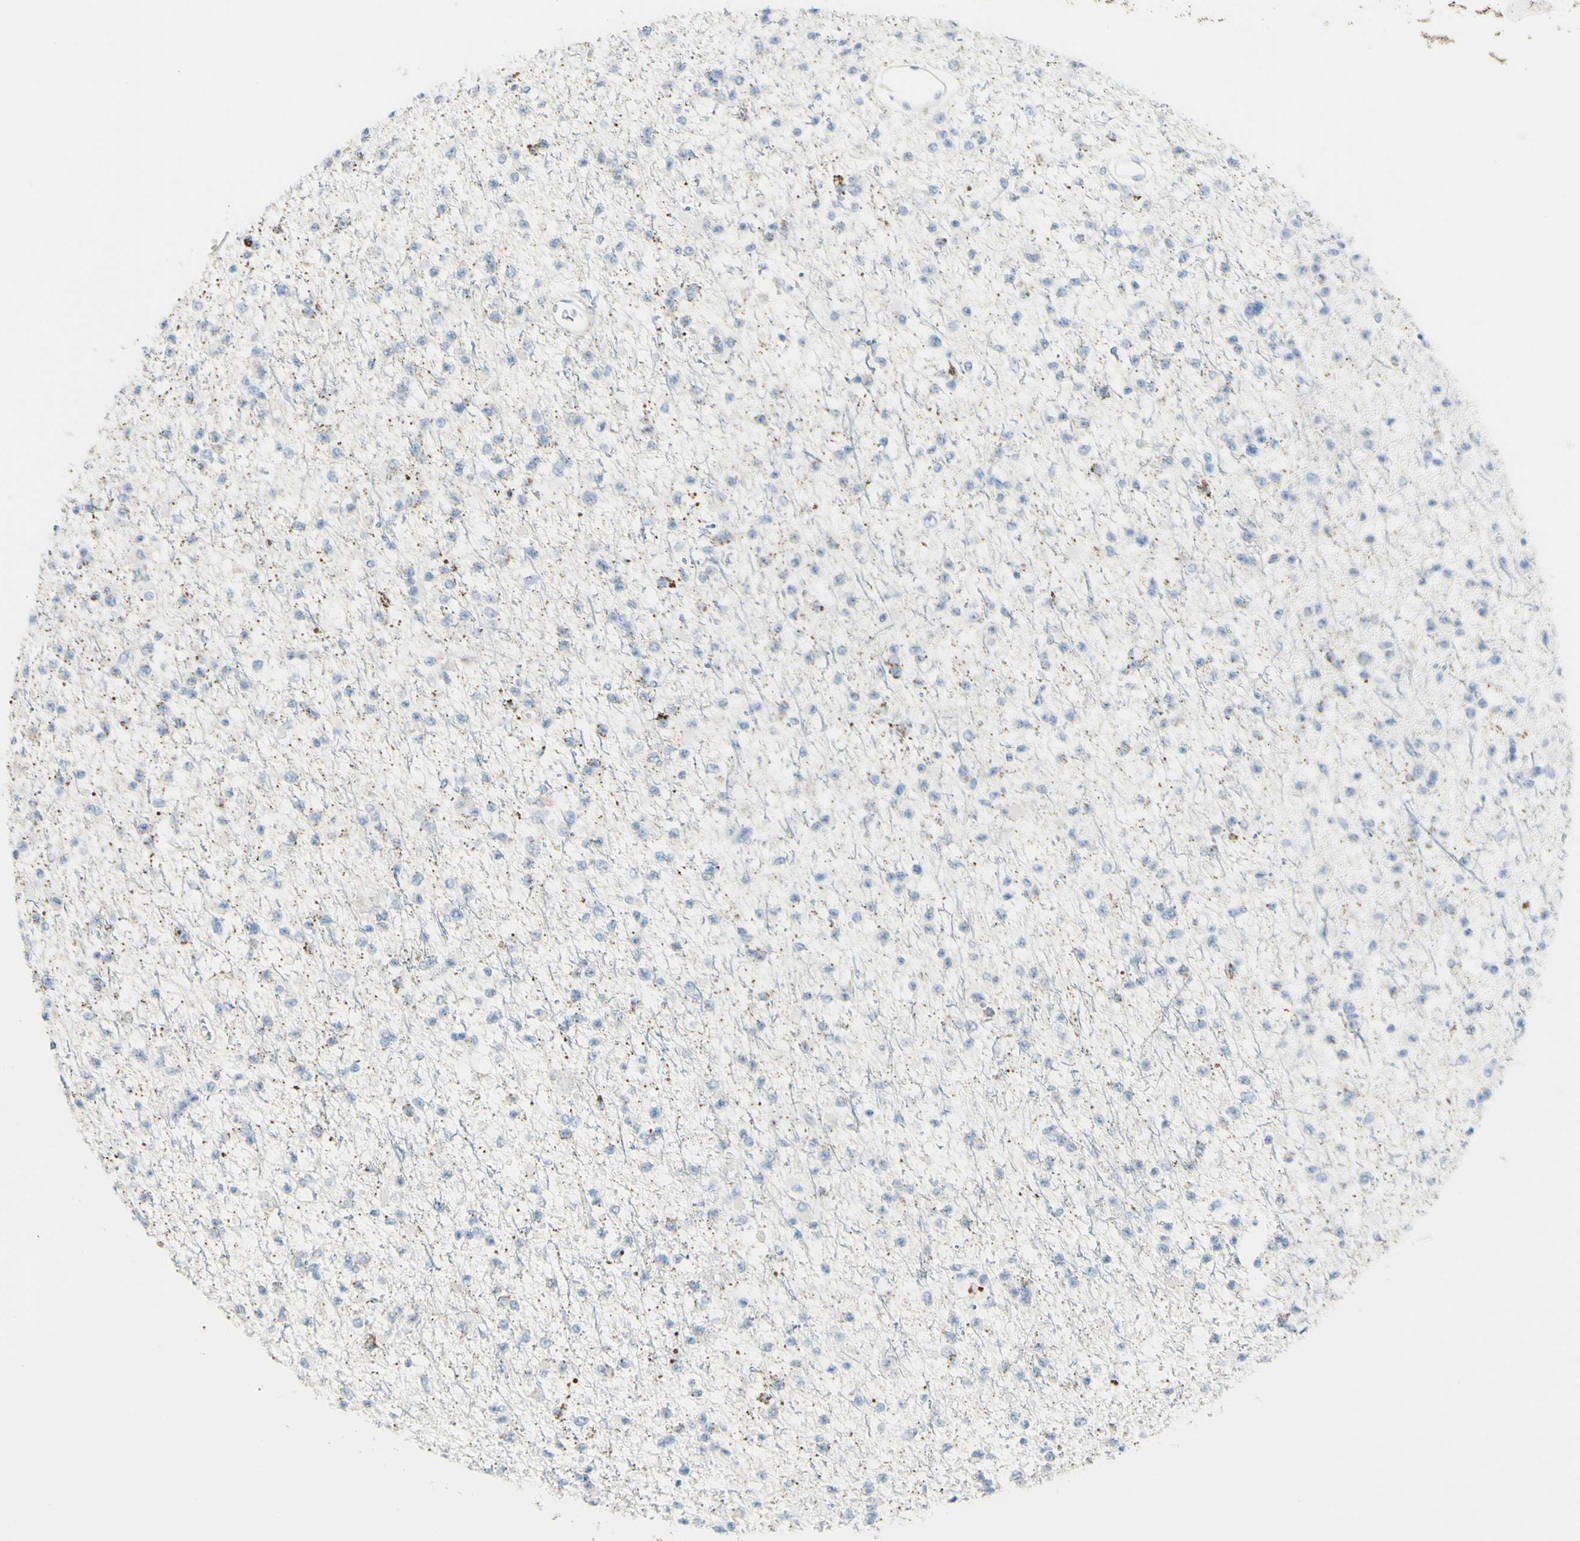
{"staining": {"intensity": "negative", "quantity": "none", "location": "none"}, "tissue": "glioma", "cell_type": "Tumor cells", "image_type": "cancer", "snomed": [{"axis": "morphology", "description": "Glioma, malignant, Low grade"}, {"axis": "topography", "description": "Brain"}], "caption": "Tumor cells show no significant protein positivity in malignant glioma (low-grade).", "gene": "ZNF557", "patient": {"sex": "female", "age": 22}}